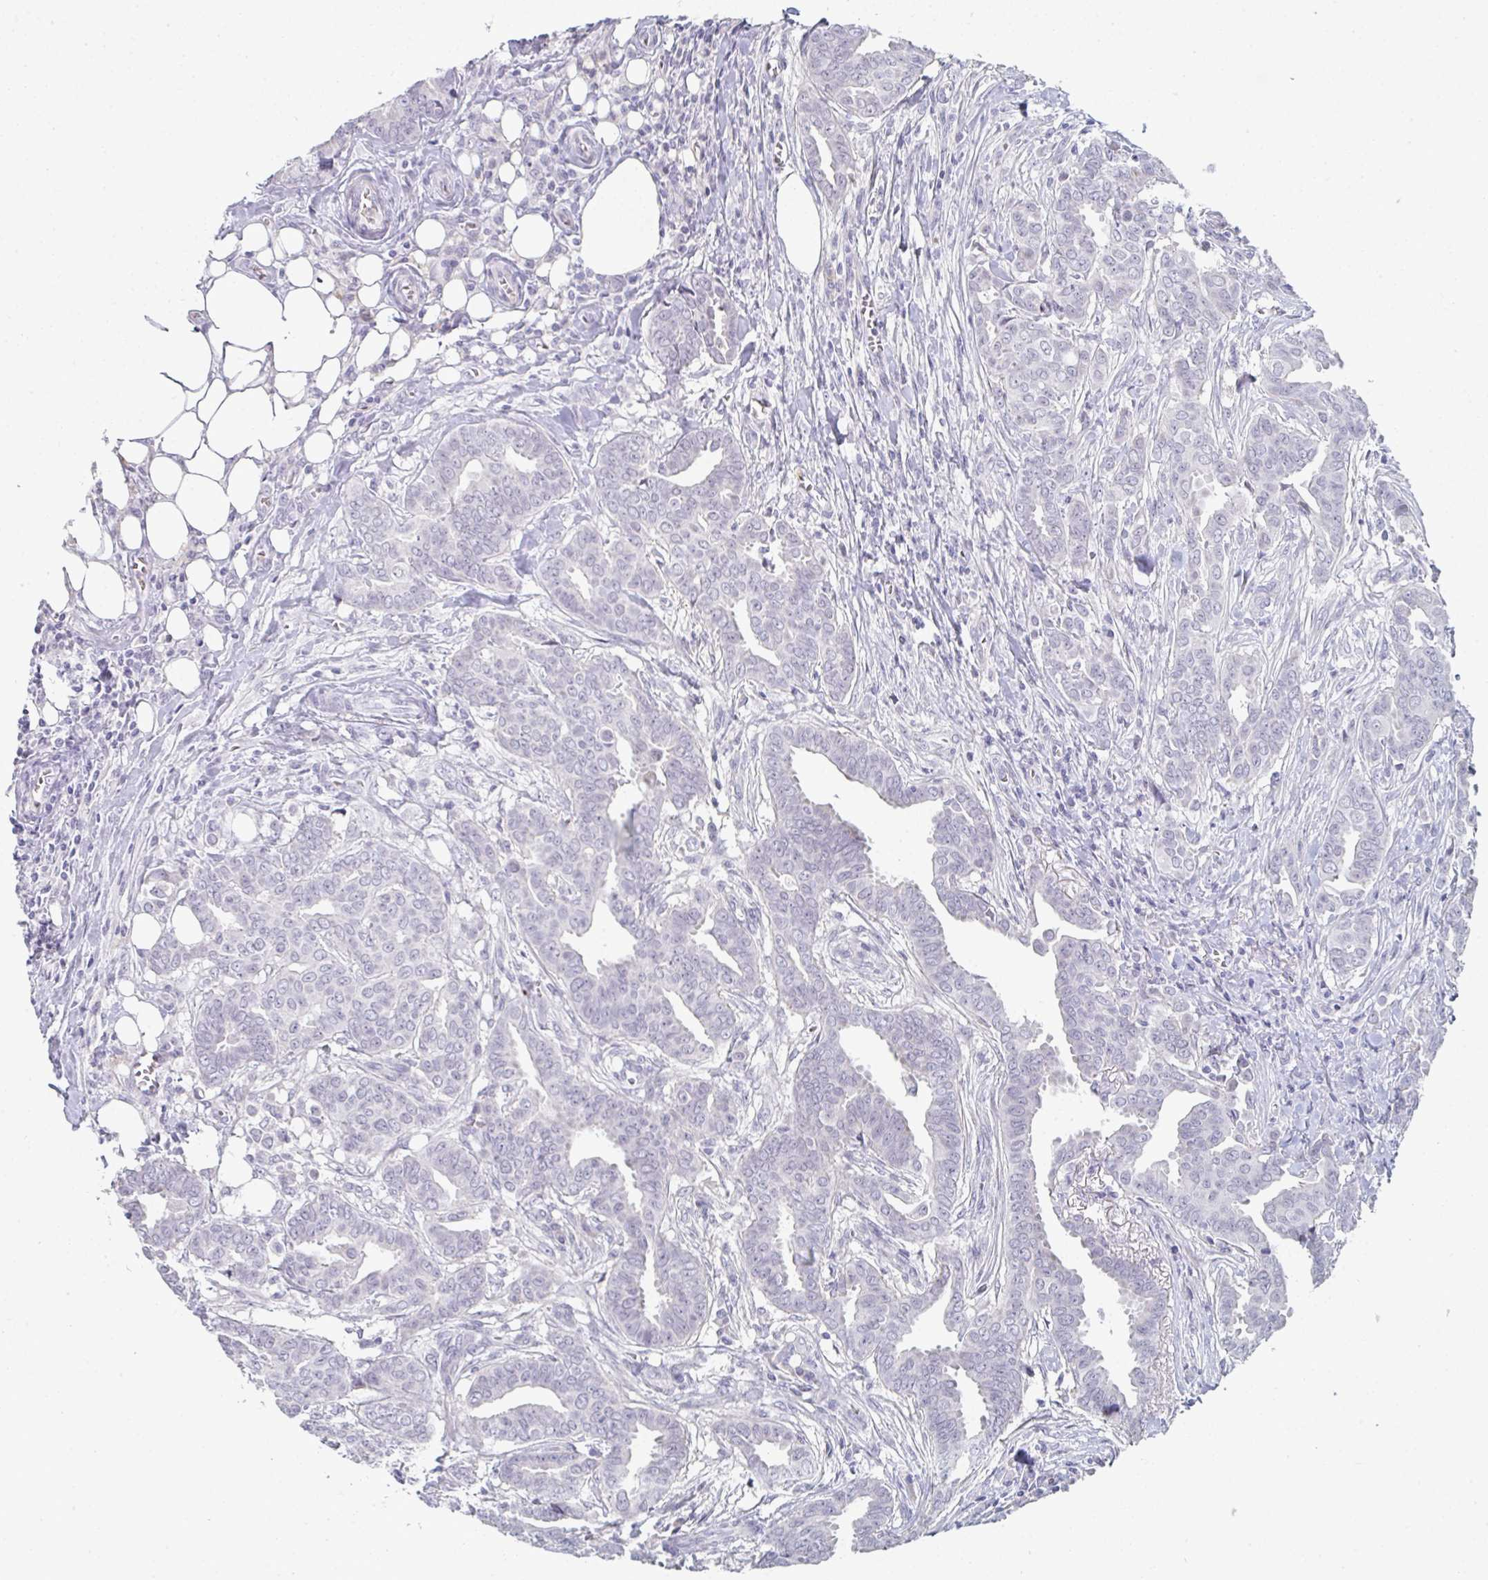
{"staining": {"intensity": "negative", "quantity": "none", "location": "none"}, "tissue": "breast cancer", "cell_type": "Tumor cells", "image_type": "cancer", "snomed": [{"axis": "morphology", "description": "Duct carcinoma"}, {"axis": "topography", "description": "Breast"}], "caption": "The micrograph exhibits no staining of tumor cells in breast cancer.", "gene": "A1CF", "patient": {"sex": "female", "age": 45}}